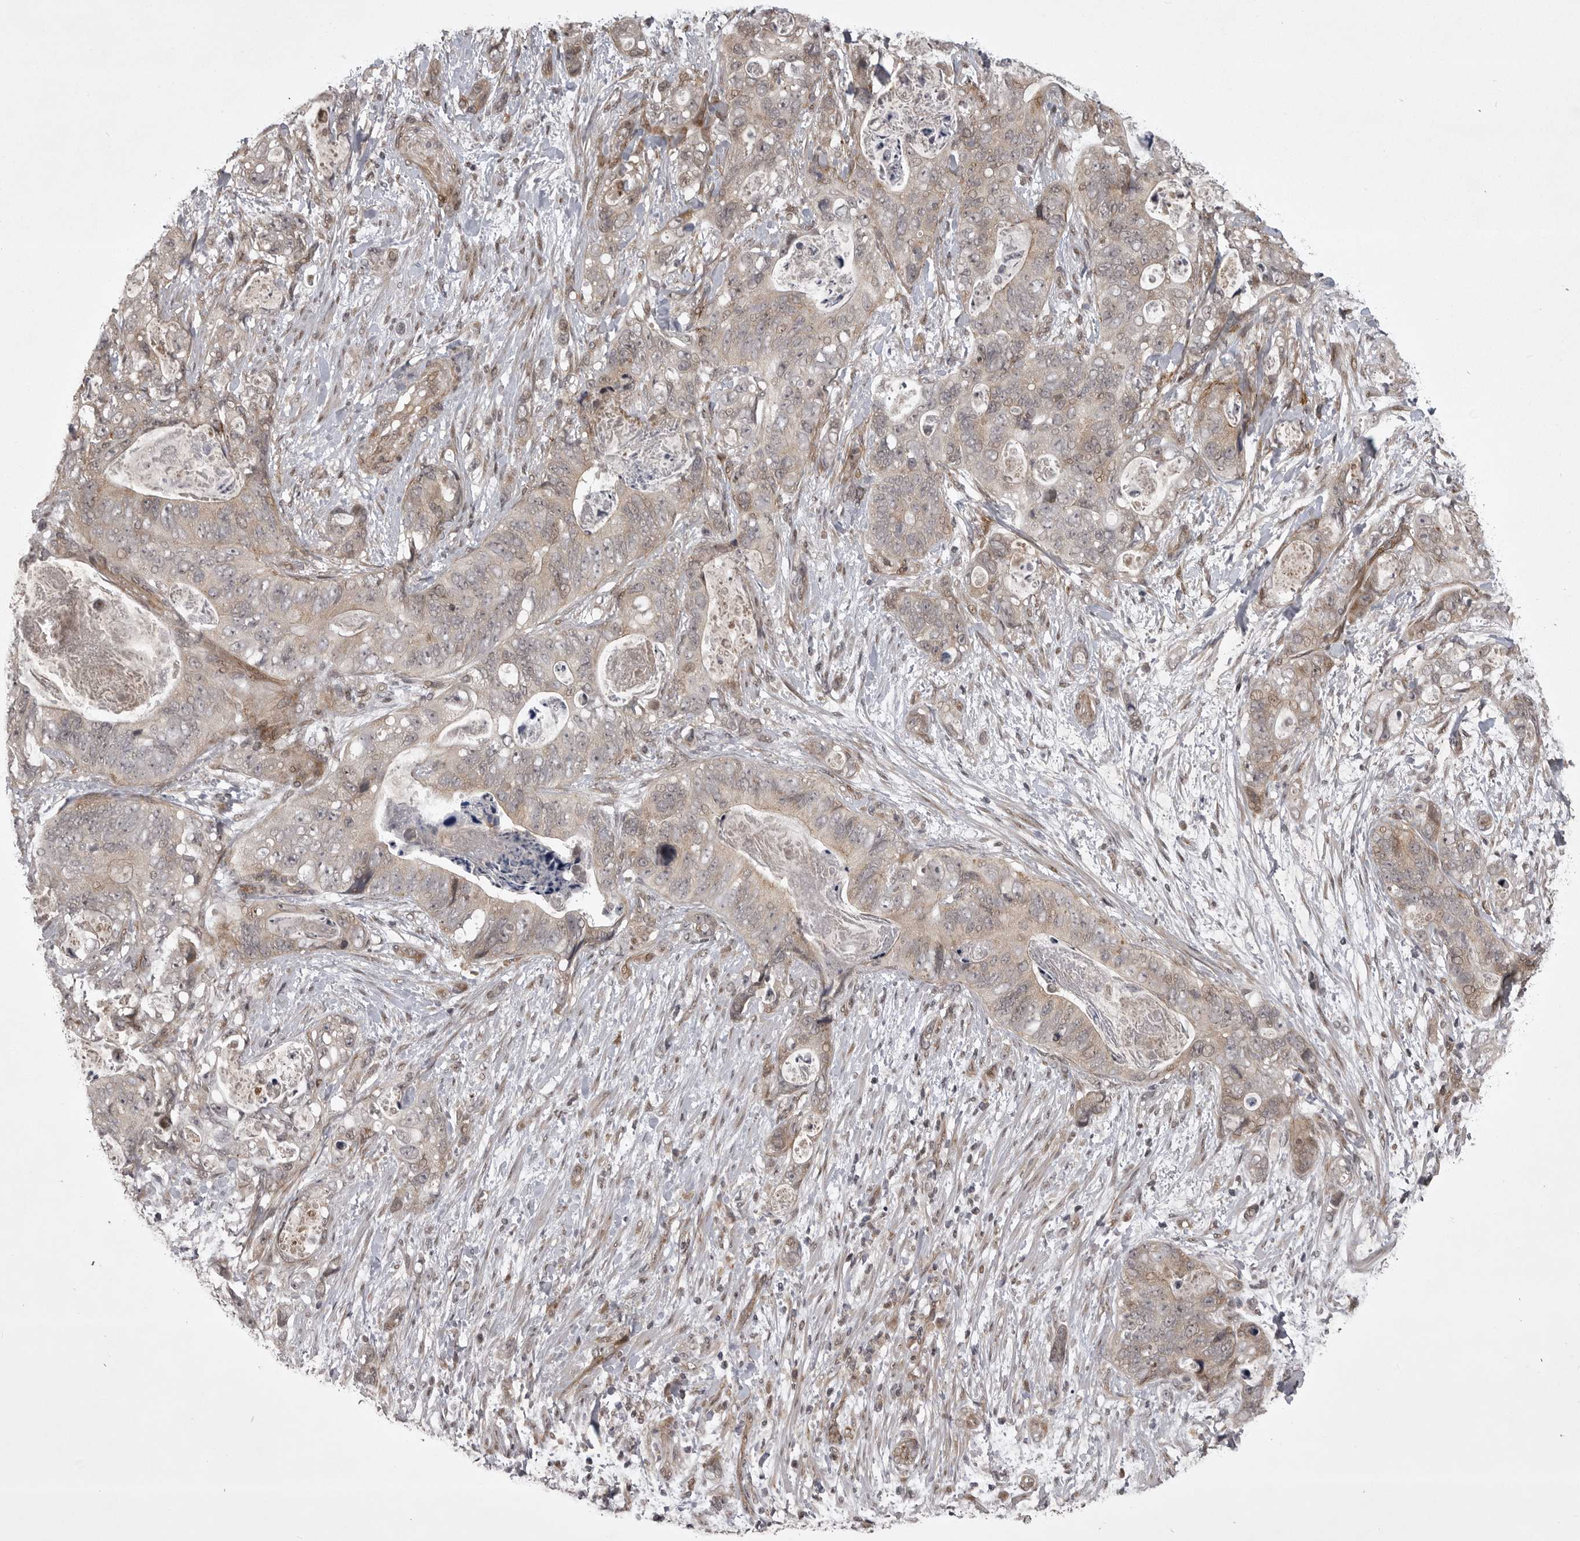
{"staining": {"intensity": "weak", "quantity": "25%-75%", "location": "cytoplasmic/membranous"}, "tissue": "stomach cancer", "cell_type": "Tumor cells", "image_type": "cancer", "snomed": [{"axis": "morphology", "description": "Normal tissue, NOS"}, {"axis": "morphology", "description": "Adenocarcinoma, NOS"}, {"axis": "topography", "description": "Stomach"}], "caption": "Approximately 25%-75% of tumor cells in human stomach cancer reveal weak cytoplasmic/membranous protein staining as visualized by brown immunohistochemical staining.", "gene": "SNX16", "patient": {"sex": "female", "age": 89}}